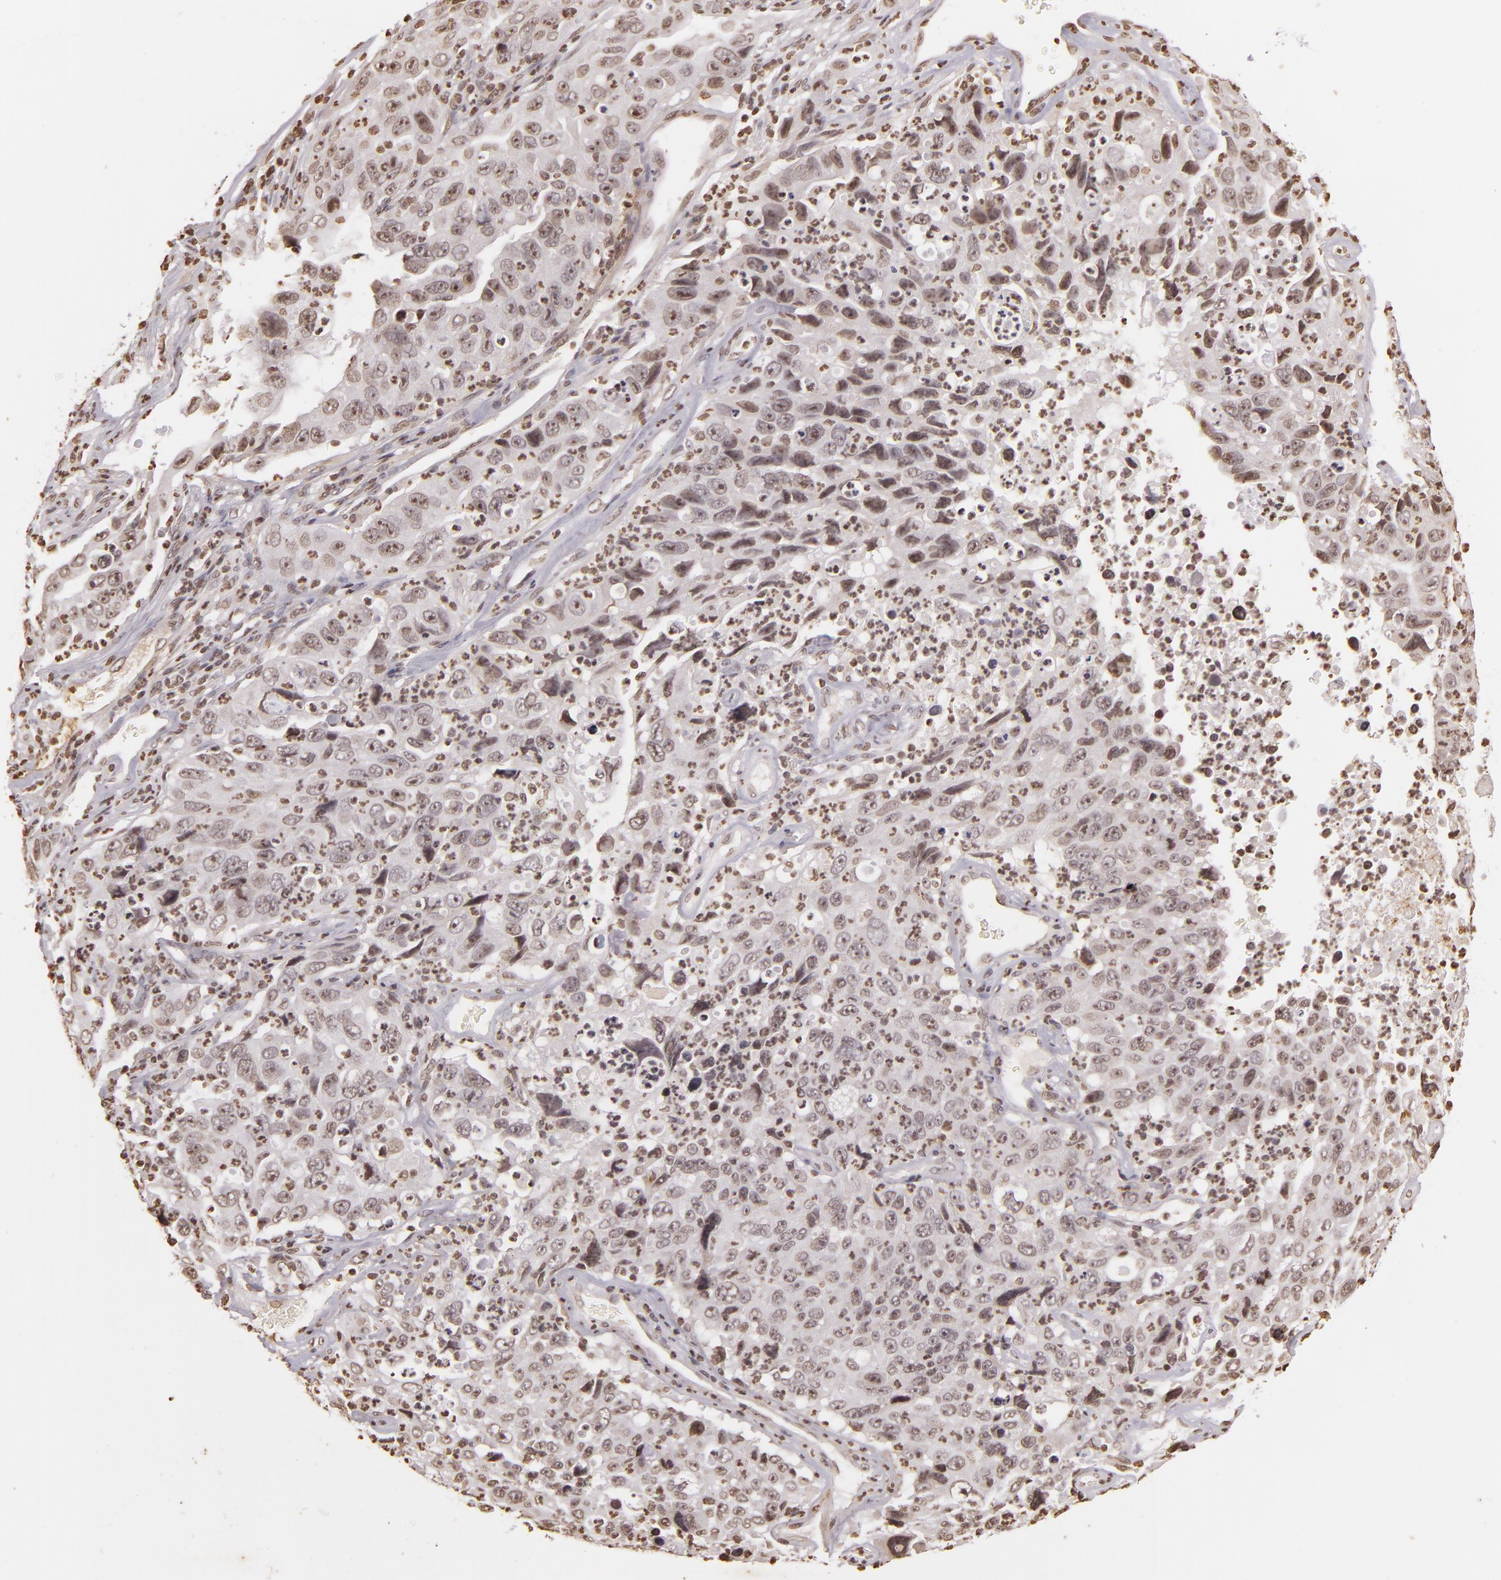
{"staining": {"intensity": "weak", "quantity": "25%-75%", "location": "nuclear"}, "tissue": "lung cancer", "cell_type": "Tumor cells", "image_type": "cancer", "snomed": [{"axis": "morphology", "description": "Squamous cell carcinoma, NOS"}, {"axis": "topography", "description": "Lung"}], "caption": "About 25%-75% of tumor cells in squamous cell carcinoma (lung) exhibit weak nuclear protein staining as visualized by brown immunohistochemical staining.", "gene": "THRB", "patient": {"sex": "male", "age": 64}}